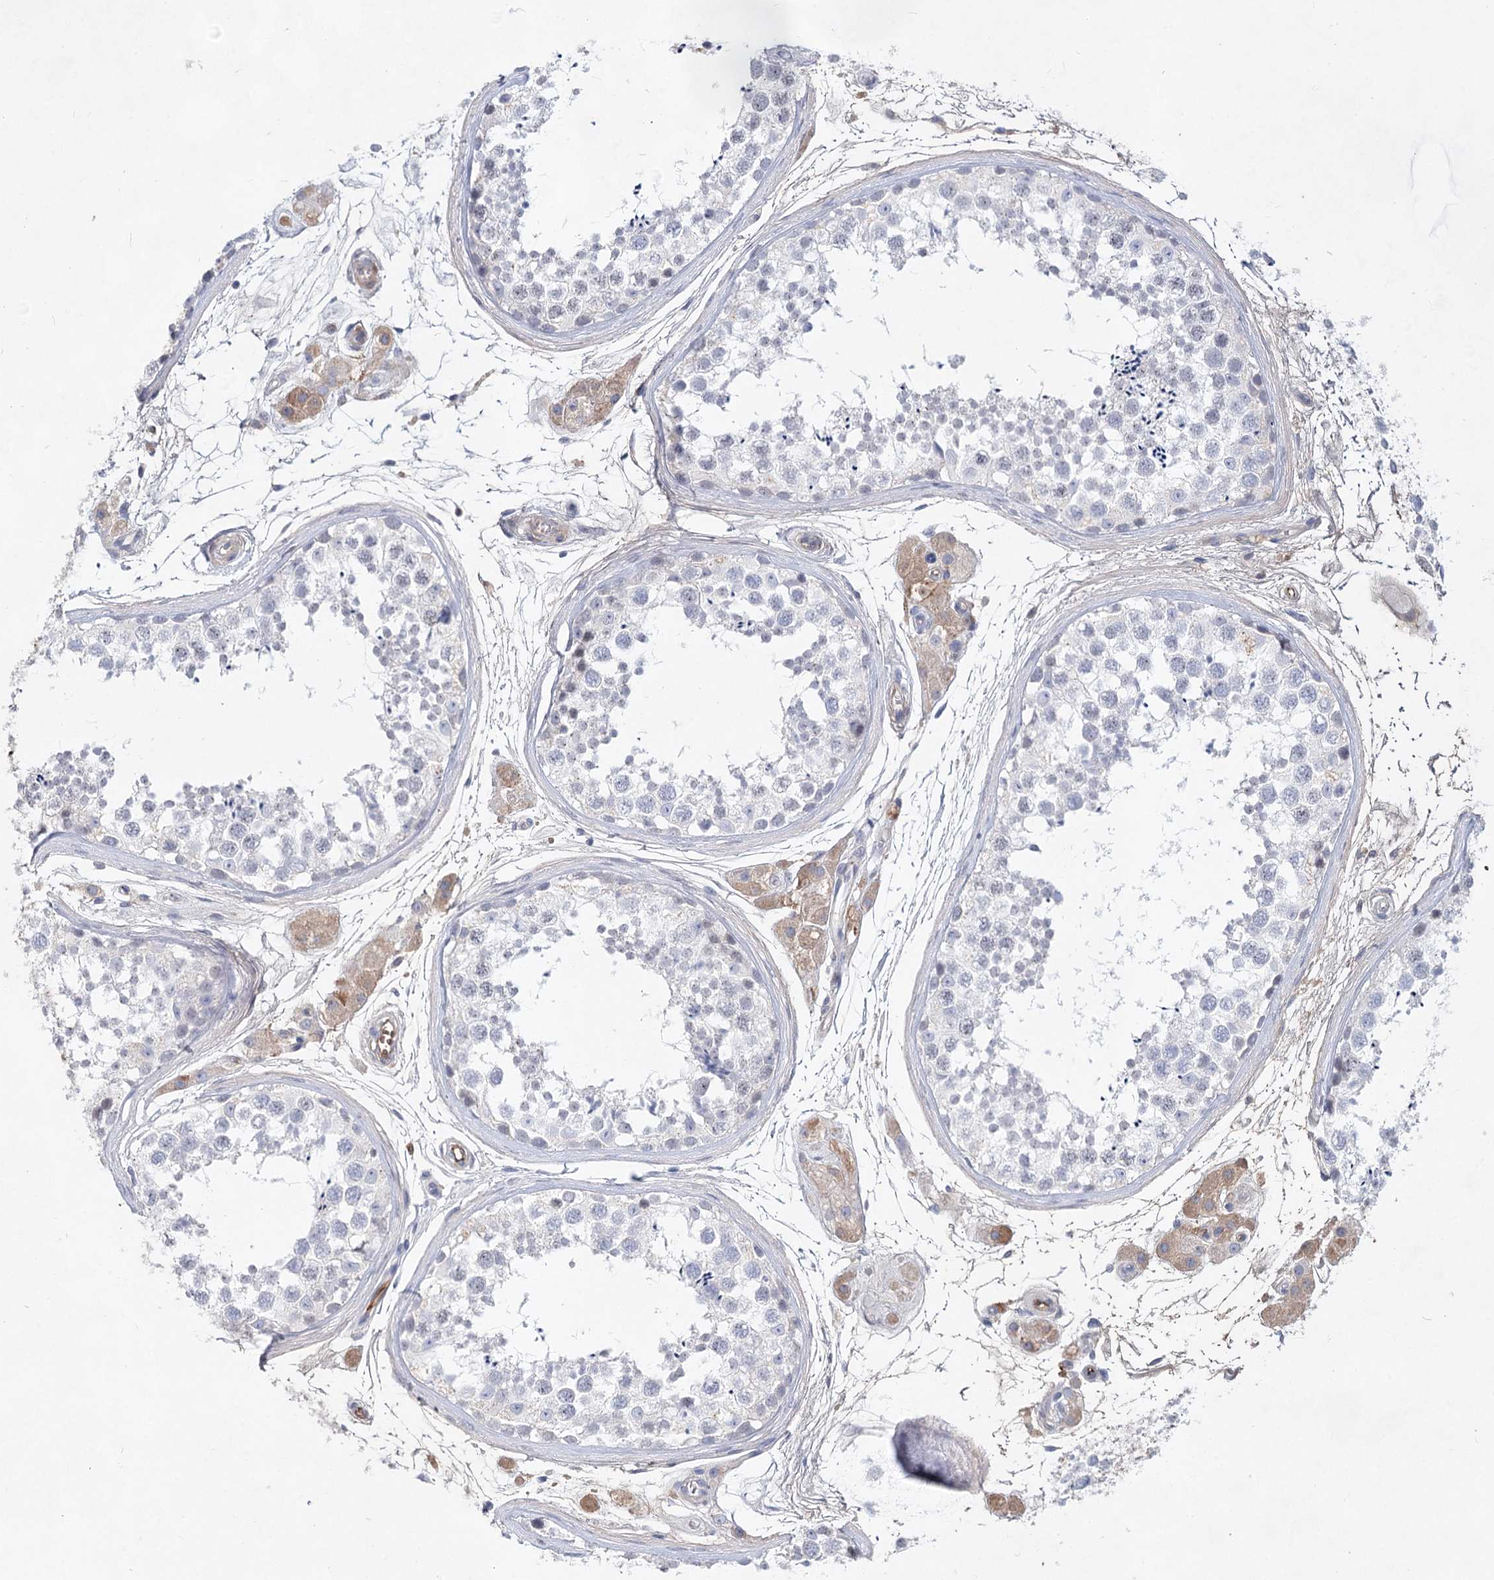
{"staining": {"intensity": "negative", "quantity": "none", "location": "none"}, "tissue": "testis", "cell_type": "Cells in seminiferous ducts", "image_type": "normal", "snomed": [{"axis": "morphology", "description": "Normal tissue, NOS"}, {"axis": "topography", "description": "Testis"}], "caption": "Immunohistochemical staining of normal testis demonstrates no significant positivity in cells in seminiferous ducts.", "gene": "TASOR2", "patient": {"sex": "male", "age": 56}}